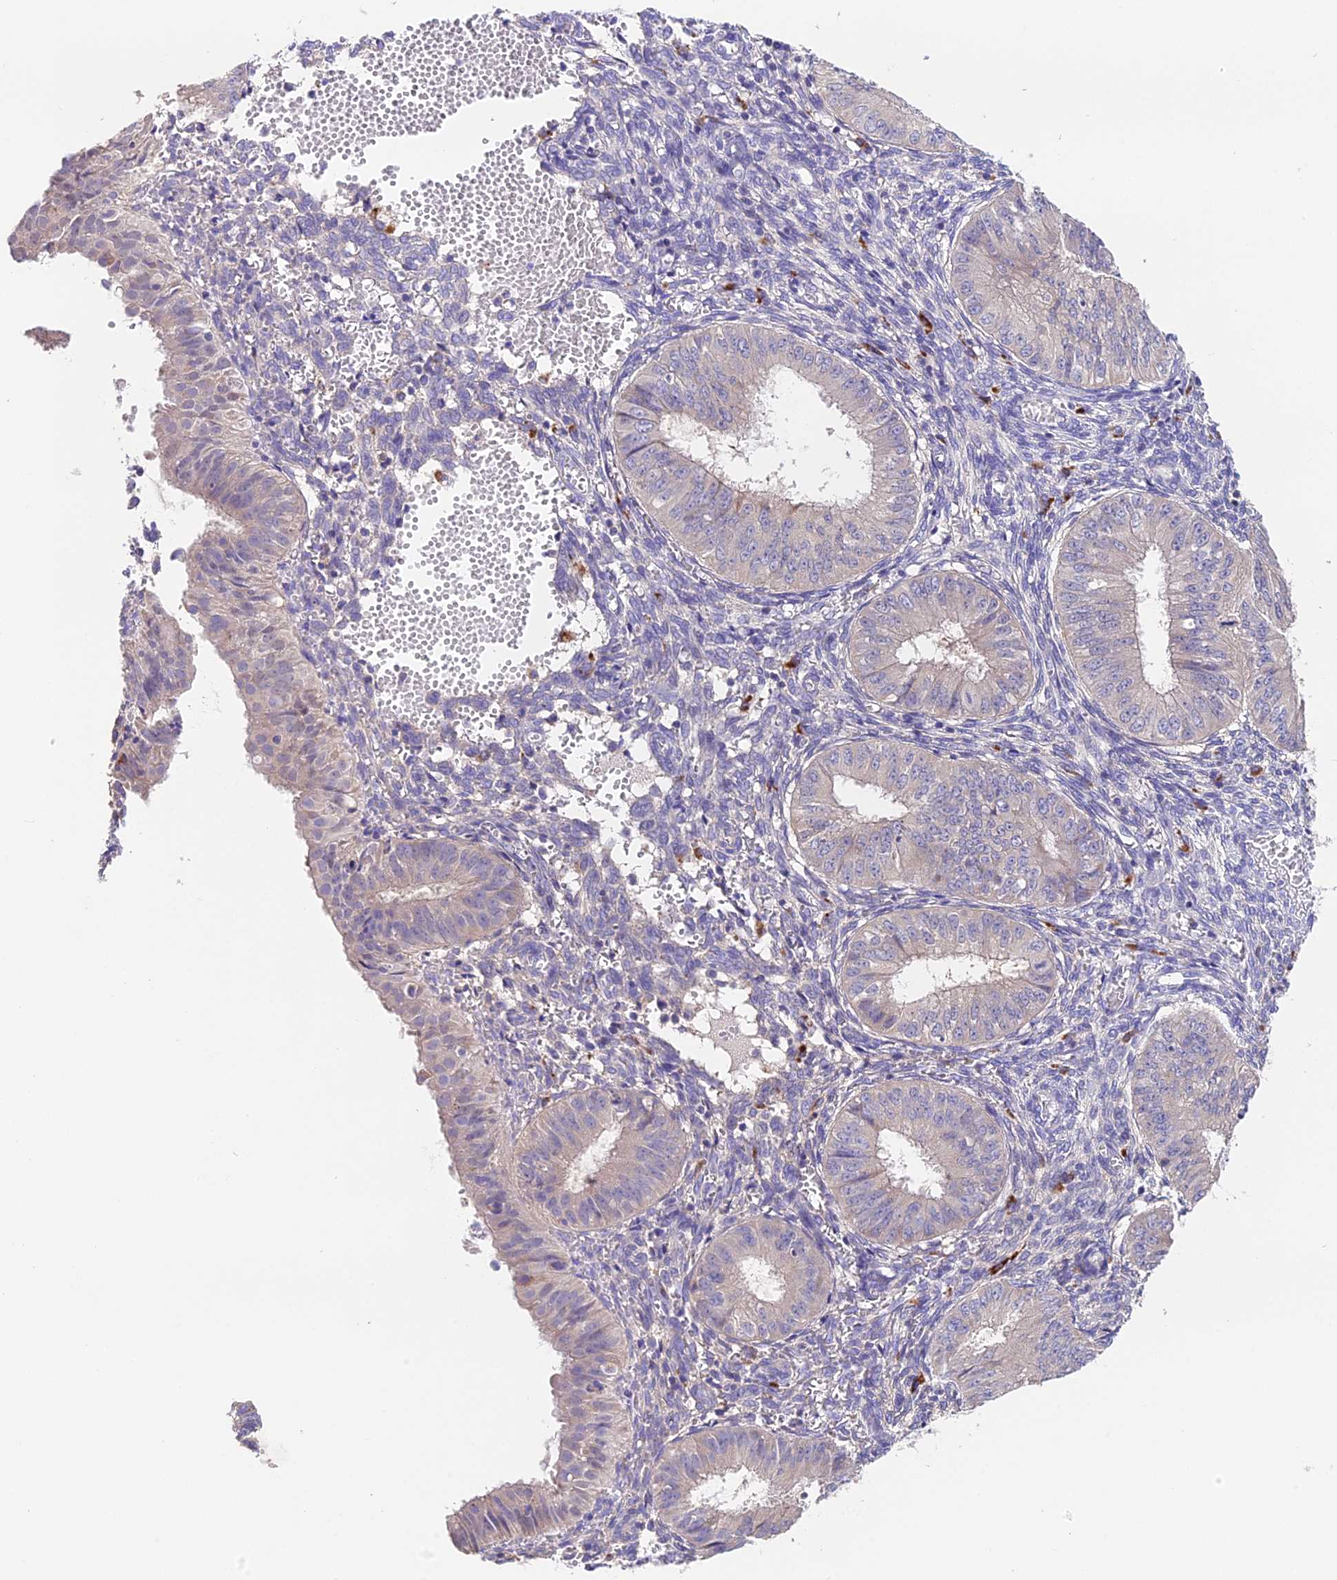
{"staining": {"intensity": "weak", "quantity": "<25%", "location": "cytoplasmic/membranous"}, "tissue": "endometrial cancer", "cell_type": "Tumor cells", "image_type": "cancer", "snomed": [{"axis": "morphology", "description": "Normal tissue, NOS"}, {"axis": "morphology", "description": "Adenocarcinoma, NOS"}, {"axis": "topography", "description": "Endometrium"}], "caption": "There is no significant staining in tumor cells of endometrial cancer. Brightfield microscopy of IHC stained with DAB (3,3'-diaminobenzidine) (brown) and hematoxylin (blue), captured at high magnification.", "gene": "LYPD6", "patient": {"sex": "female", "age": 53}}